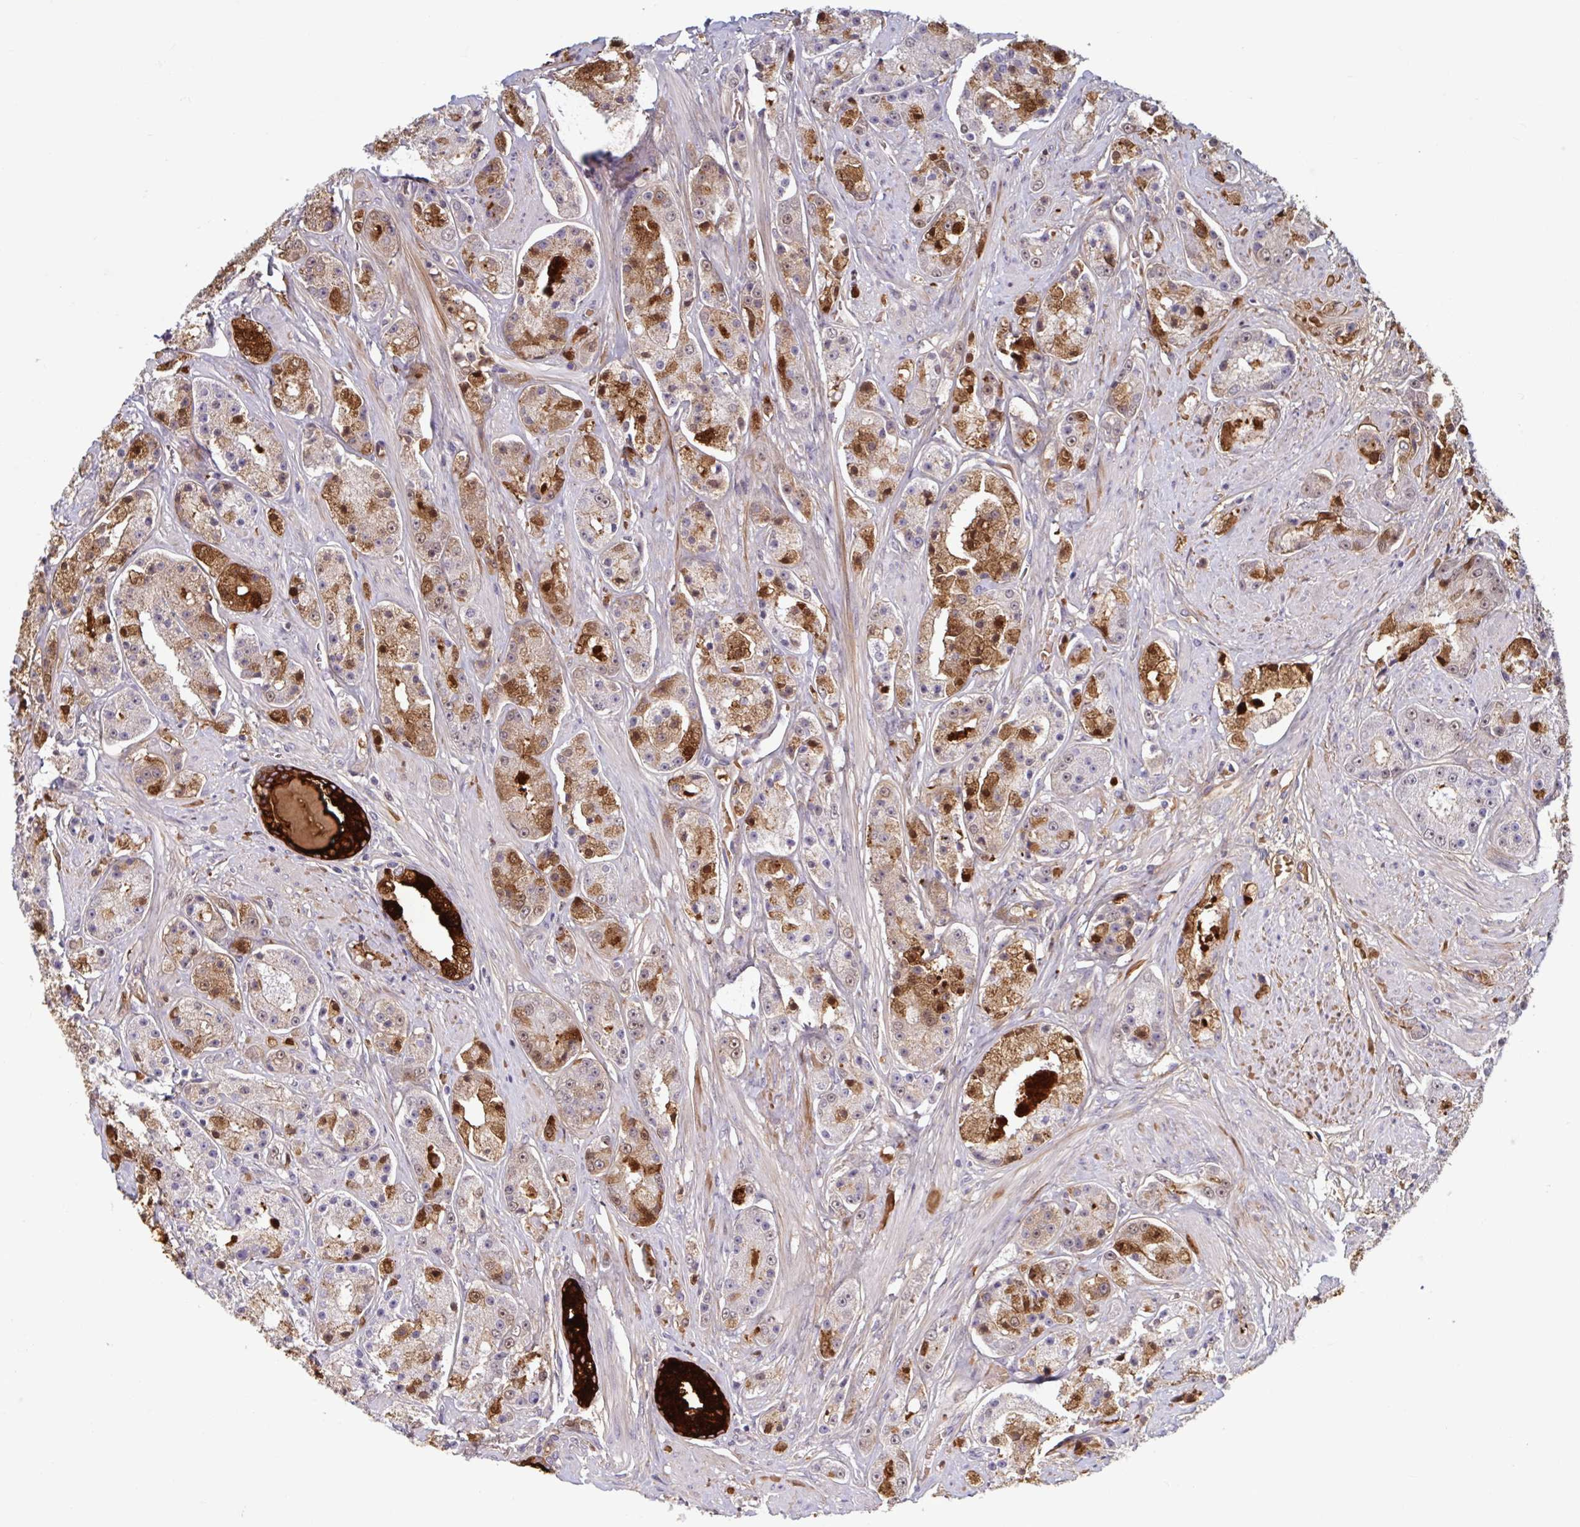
{"staining": {"intensity": "moderate", "quantity": ">75%", "location": "cytoplasmic/membranous,nuclear"}, "tissue": "prostate cancer", "cell_type": "Tumor cells", "image_type": "cancer", "snomed": [{"axis": "morphology", "description": "Adenocarcinoma, High grade"}, {"axis": "topography", "description": "Prostate"}], "caption": "Prostate cancer stained with DAB (3,3'-diaminobenzidine) immunohistochemistry displays medium levels of moderate cytoplasmic/membranous and nuclear positivity in about >75% of tumor cells. The staining was performed using DAB to visualize the protein expression in brown, while the nuclei were stained in blue with hematoxylin (Magnification: 20x).", "gene": "MSMB", "patient": {"sex": "male", "age": 67}}